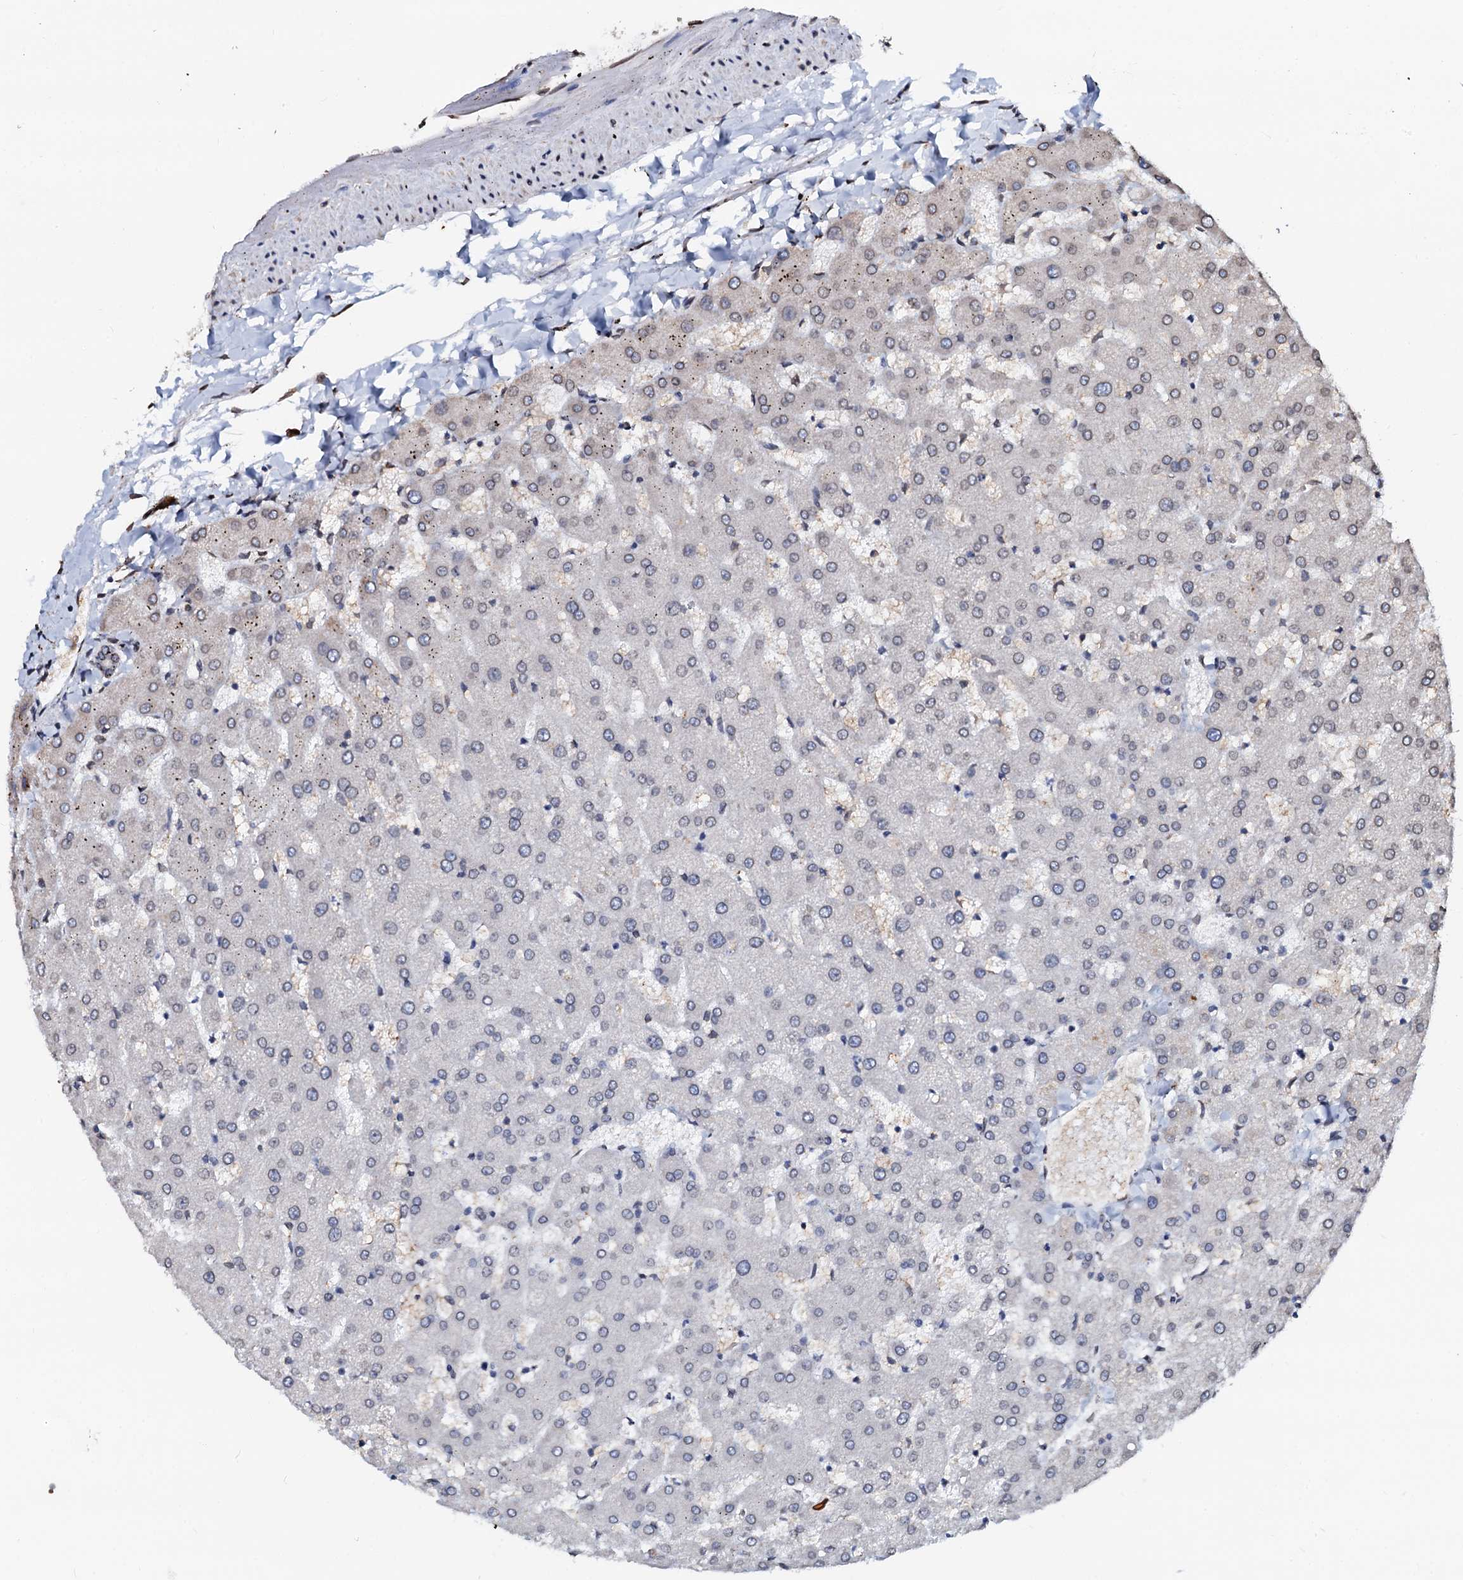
{"staining": {"intensity": "negative", "quantity": "none", "location": "none"}, "tissue": "liver", "cell_type": "Cholangiocytes", "image_type": "normal", "snomed": [{"axis": "morphology", "description": "Normal tissue, NOS"}, {"axis": "topography", "description": "Liver"}], "caption": "Liver stained for a protein using IHC displays no positivity cholangiocytes.", "gene": "NRP2", "patient": {"sex": "female", "age": 63}}